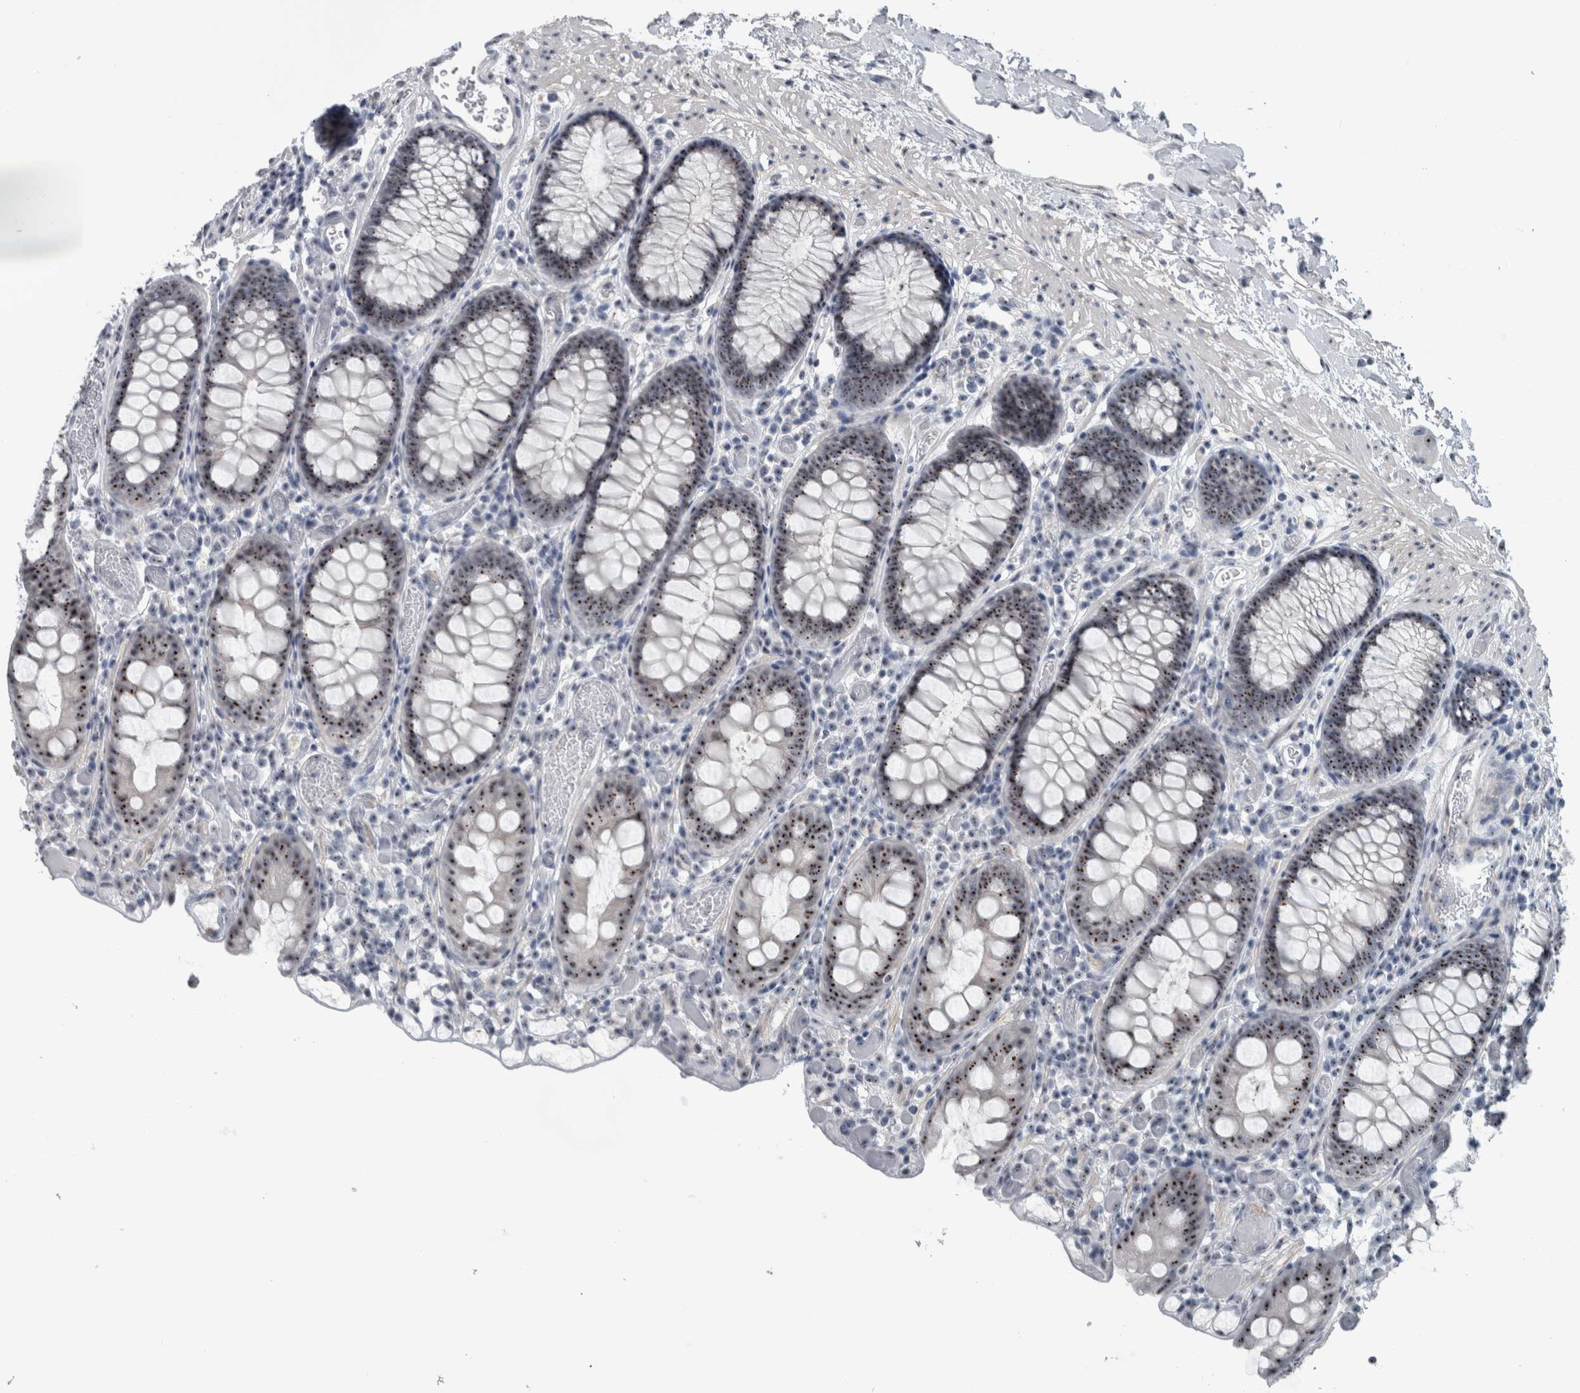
{"staining": {"intensity": "moderate", "quantity": "25%-75%", "location": "nuclear"}, "tissue": "colon", "cell_type": "Endothelial cells", "image_type": "normal", "snomed": [{"axis": "morphology", "description": "Normal tissue, NOS"}, {"axis": "topography", "description": "Colon"}], "caption": "Immunohistochemical staining of unremarkable colon shows 25%-75% levels of moderate nuclear protein positivity in approximately 25%-75% of endothelial cells.", "gene": "UTP6", "patient": {"sex": "male", "age": 14}}